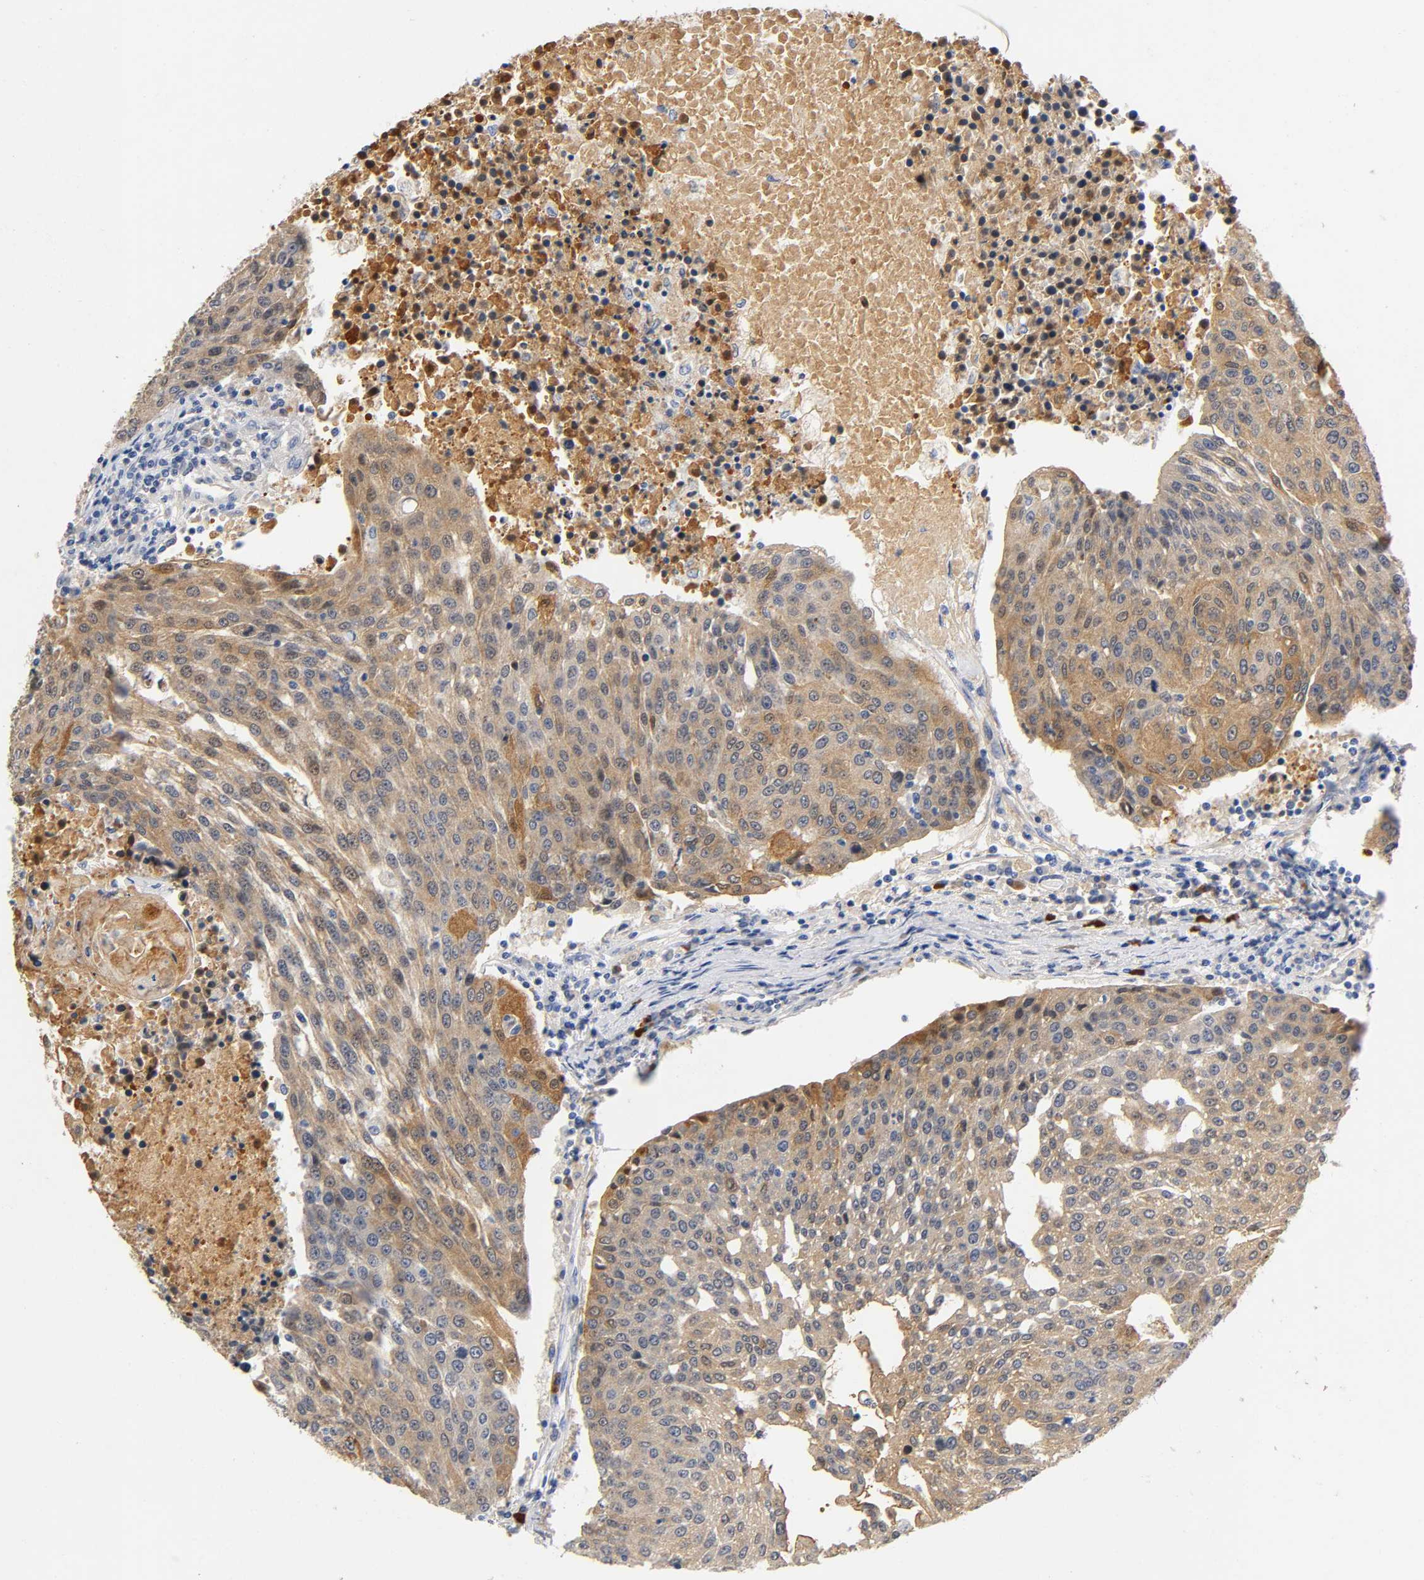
{"staining": {"intensity": "moderate", "quantity": ">75%", "location": "cytoplasmic/membranous"}, "tissue": "urothelial cancer", "cell_type": "Tumor cells", "image_type": "cancer", "snomed": [{"axis": "morphology", "description": "Urothelial carcinoma, High grade"}, {"axis": "topography", "description": "Urinary bladder"}], "caption": "A micrograph of human high-grade urothelial carcinoma stained for a protein demonstrates moderate cytoplasmic/membranous brown staining in tumor cells.", "gene": "TNC", "patient": {"sex": "female", "age": 85}}